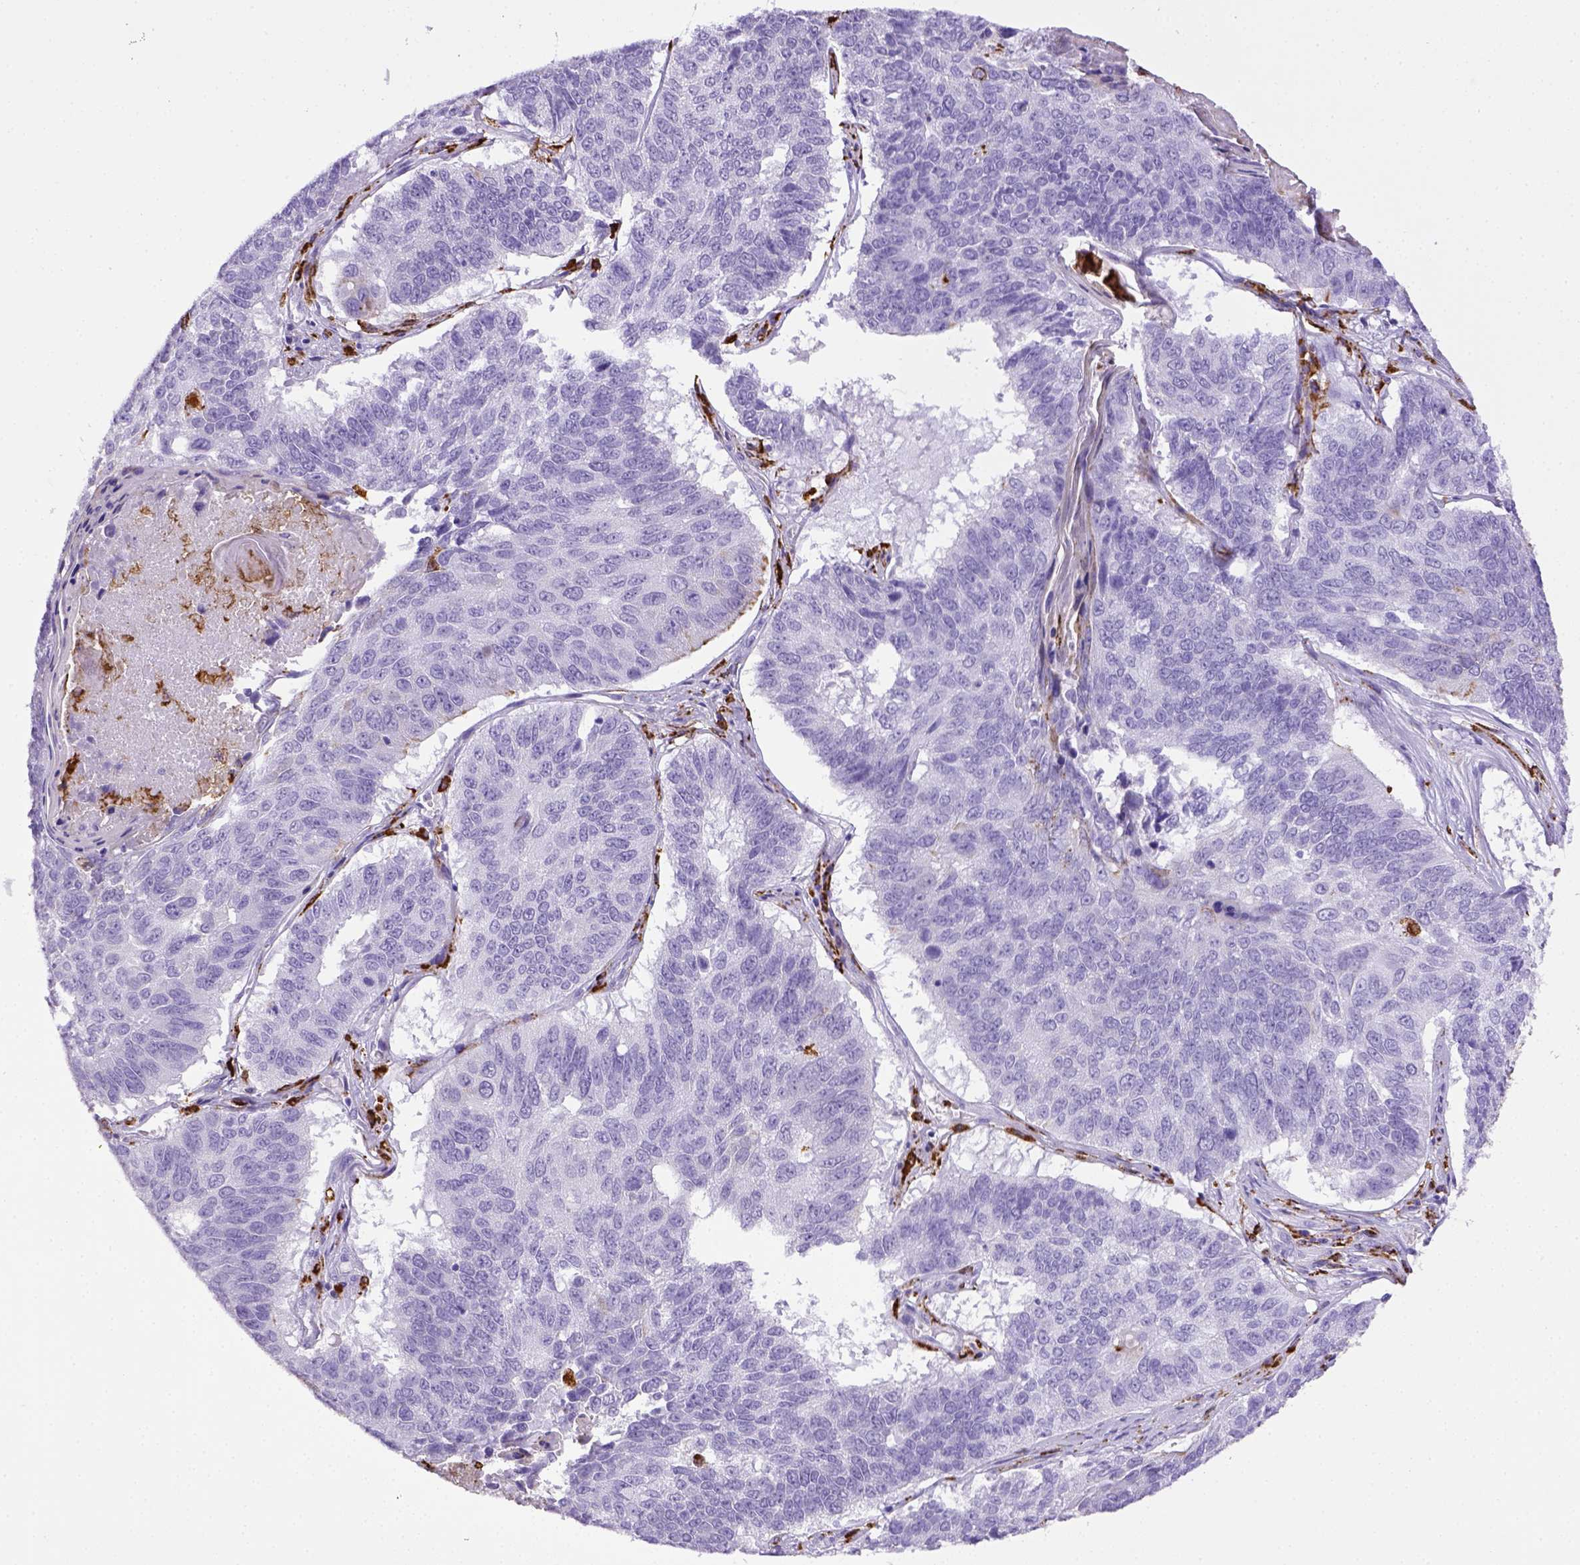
{"staining": {"intensity": "negative", "quantity": "none", "location": "none"}, "tissue": "lung cancer", "cell_type": "Tumor cells", "image_type": "cancer", "snomed": [{"axis": "morphology", "description": "Squamous cell carcinoma, NOS"}, {"axis": "topography", "description": "Lung"}], "caption": "IHC micrograph of human lung cancer stained for a protein (brown), which shows no staining in tumor cells. (Stains: DAB (3,3'-diaminobenzidine) immunohistochemistry (IHC) with hematoxylin counter stain, Microscopy: brightfield microscopy at high magnification).", "gene": "CD68", "patient": {"sex": "male", "age": 73}}